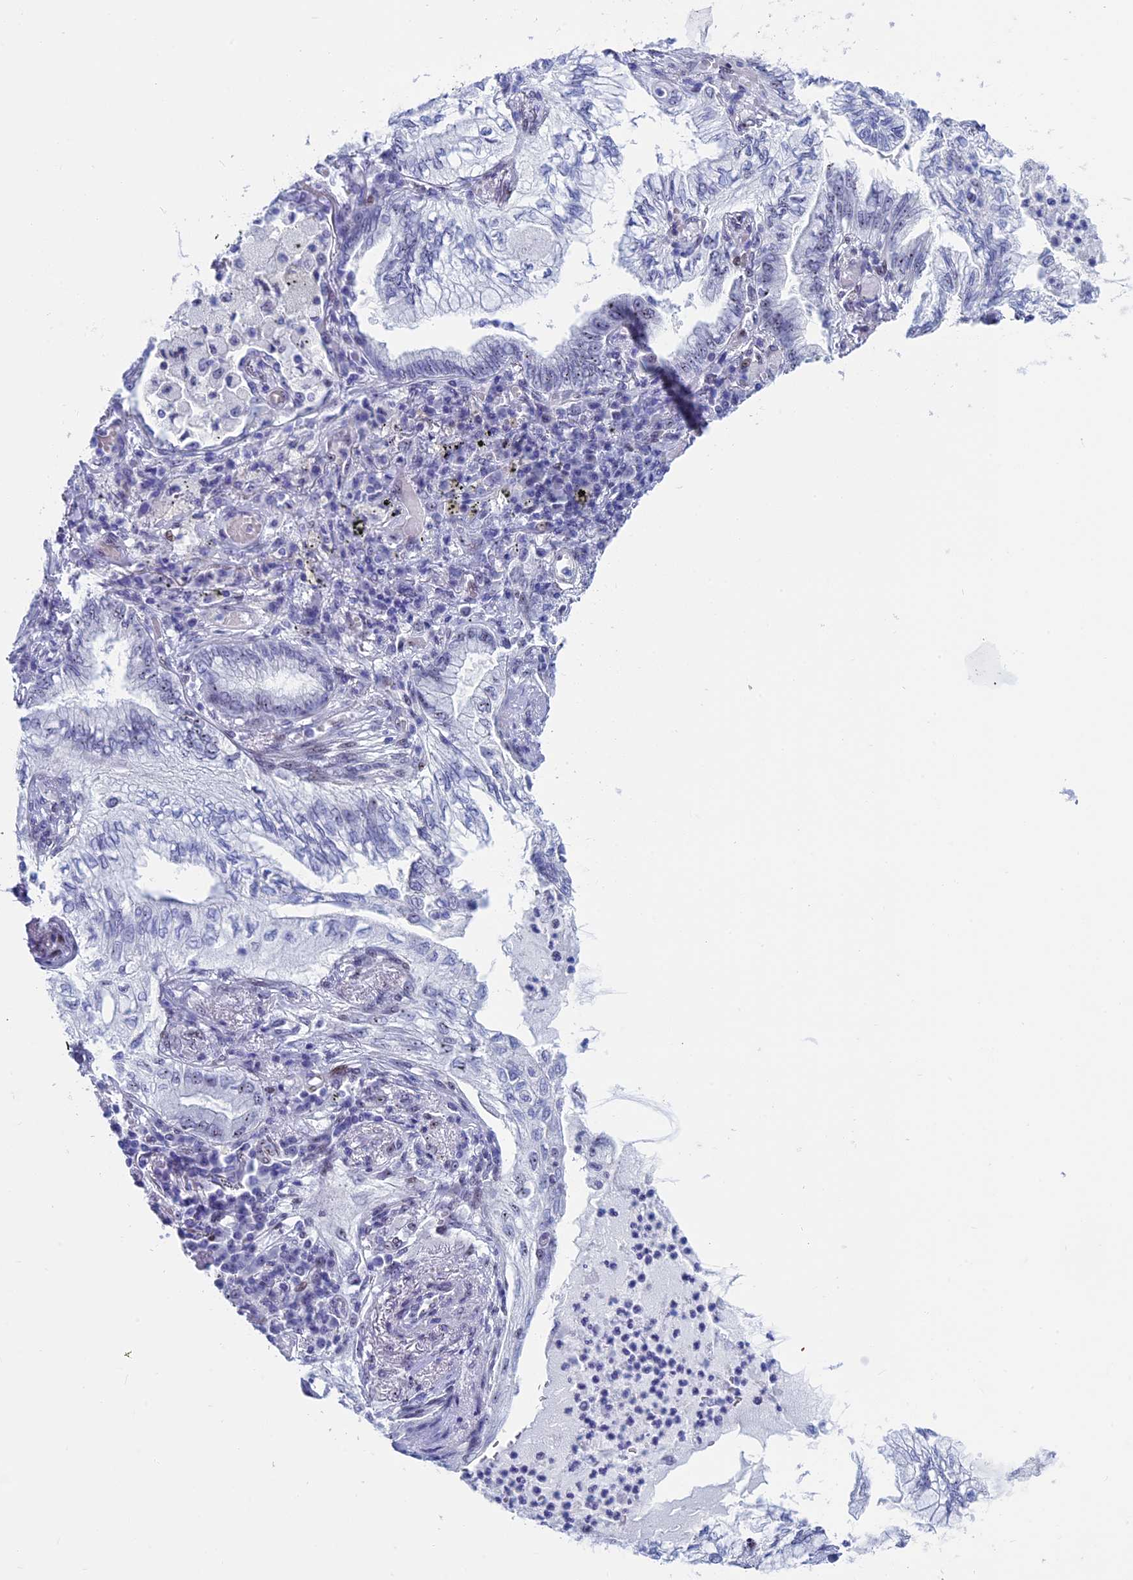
{"staining": {"intensity": "weak", "quantity": "<25%", "location": "nuclear"}, "tissue": "lung cancer", "cell_type": "Tumor cells", "image_type": "cancer", "snomed": [{"axis": "morphology", "description": "Adenocarcinoma, NOS"}, {"axis": "topography", "description": "Lung"}], "caption": "An IHC photomicrograph of adenocarcinoma (lung) is shown. There is no staining in tumor cells of adenocarcinoma (lung).", "gene": "CCDC86", "patient": {"sex": "female", "age": 70}}